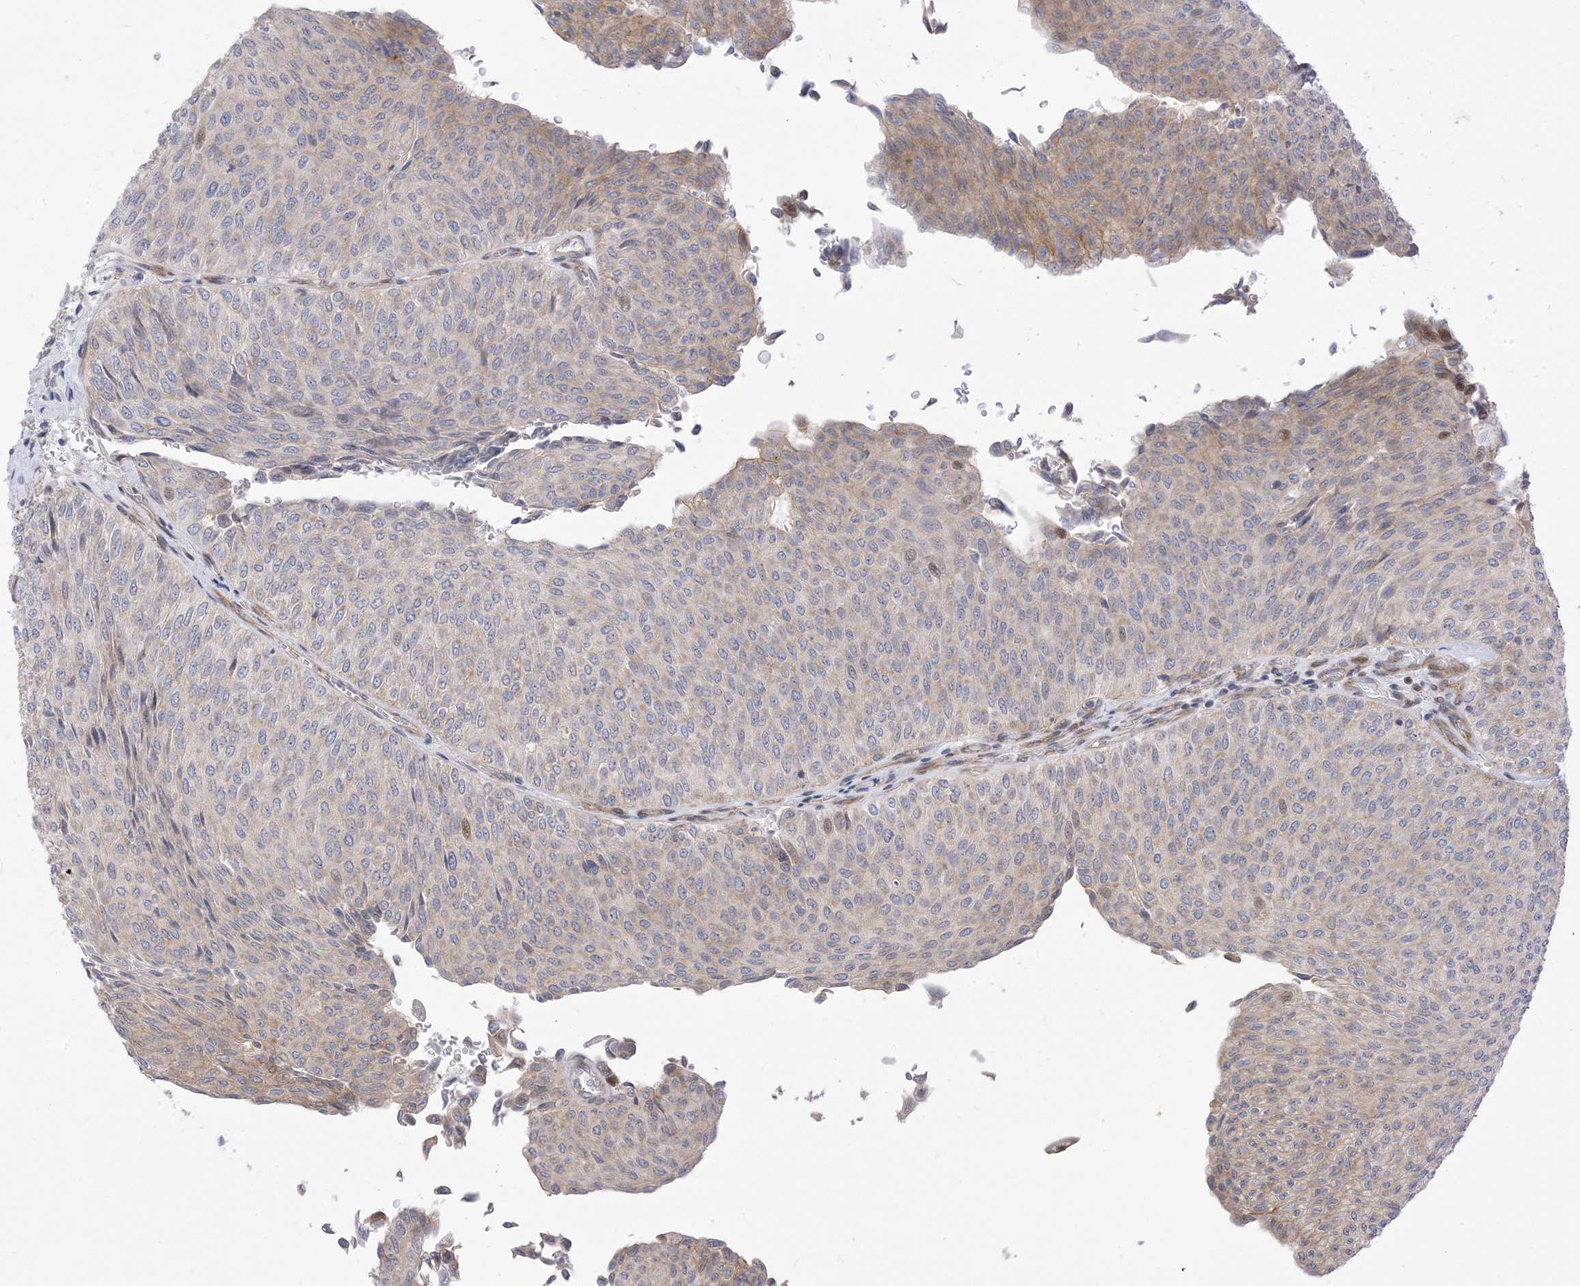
{"staining": {"intensity": "weak", "quantity": "<25%", "location": "cytoplasmic/membranous"}, "tissue": "urothelial cancer", "cell_type": "Tumor cells", "image_type": "cancer", "snomed": [{"axis": "morphology", "description": "Urothelial carcinoma, Low grade"}, {"axis": "topography", "description": "Urinary bladder"}], "caption": "The image demonstrates no staining of tumor cells in urothelial cancer. (Brightfield microscopy of DAB immunohistochemistry (IHC) at high magnification).", "gene": "TYSND1", "patient": {"sex": "male", "age": 78}}